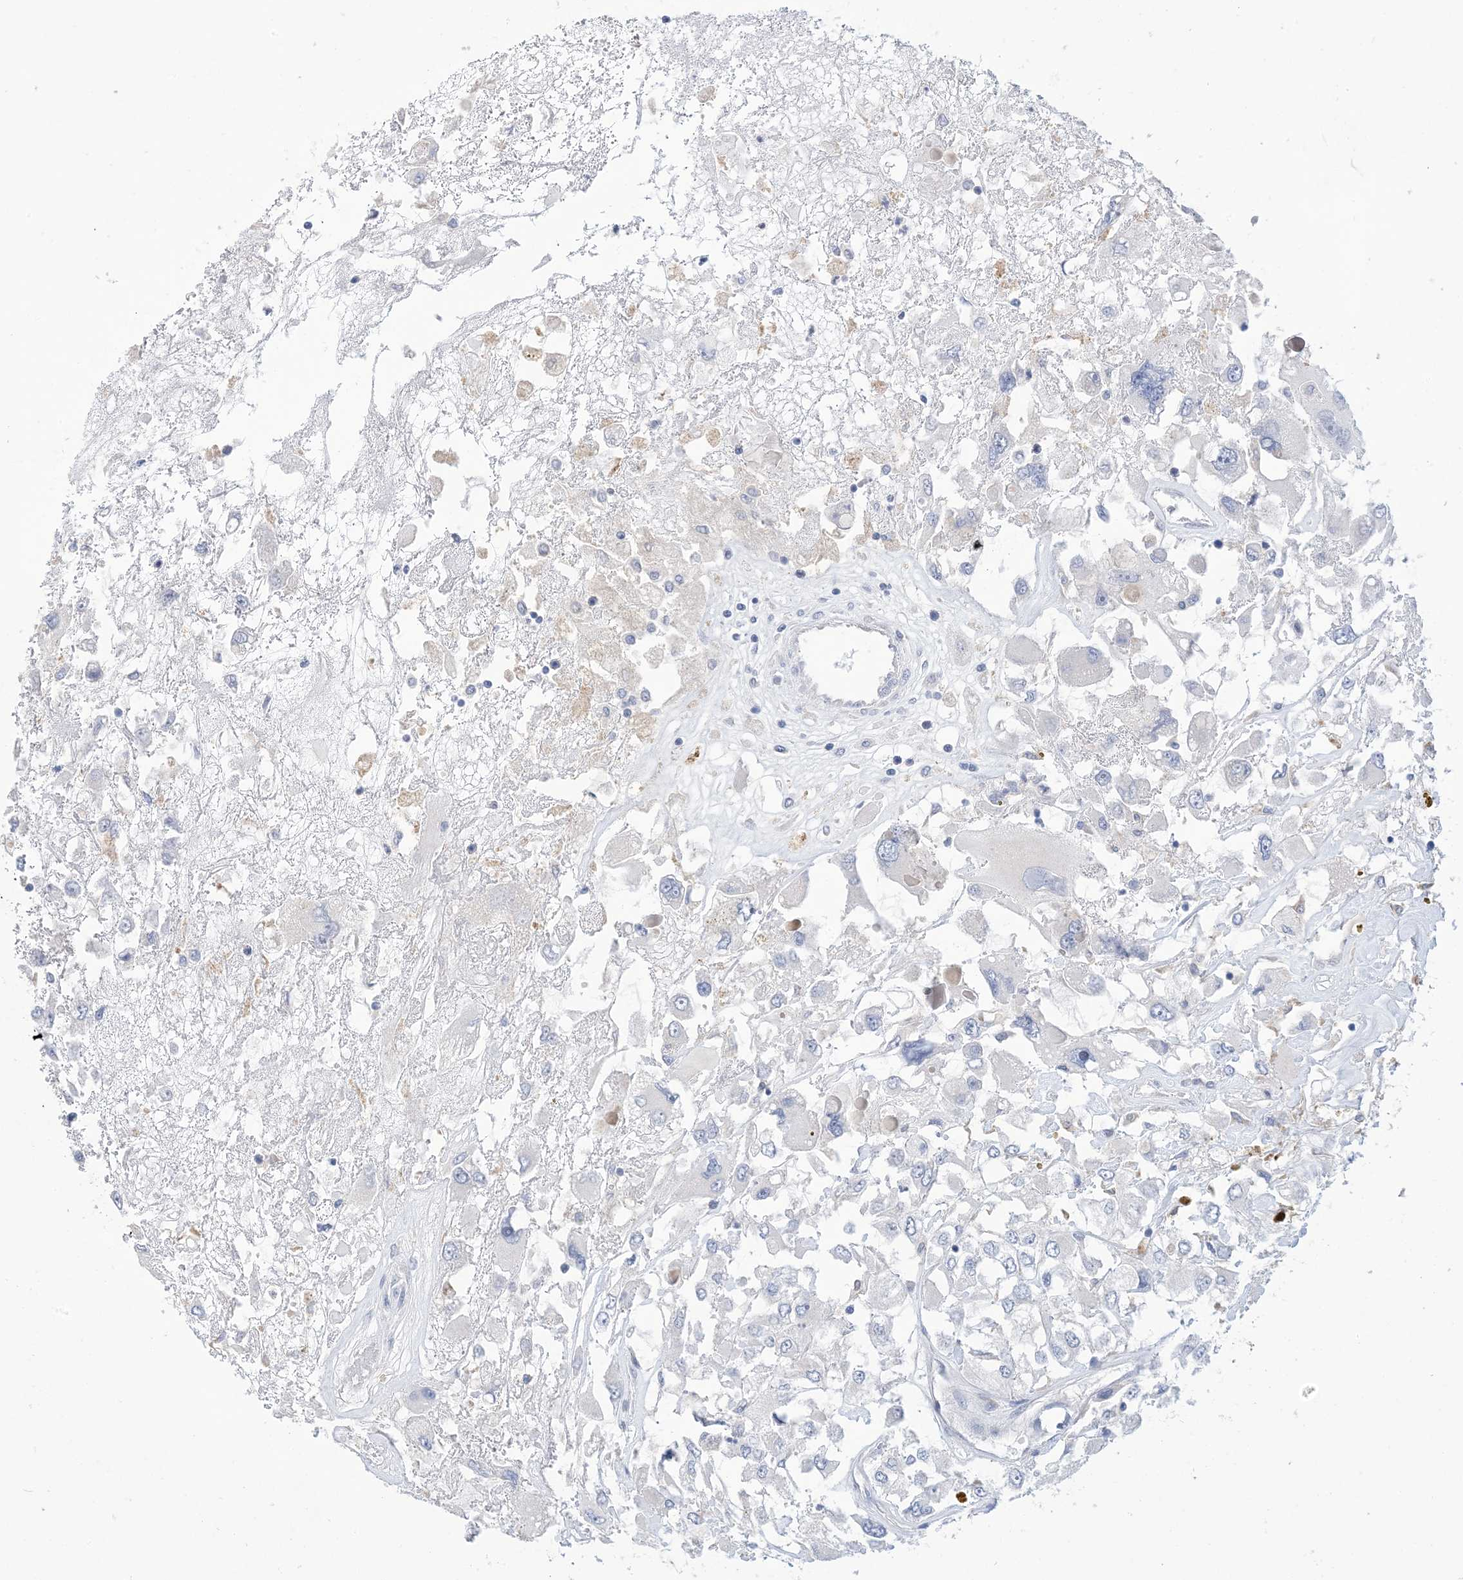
{"staining": {"intensity": "negative", "quantity": "none", "location": "none"}, "tissue": "renal cancer", "cell_type": "Tumor cells", "image_type": "cancer", "snomed": [{"axis": "morphology", "description": "Adenocarcinoma, NOS"}, {"axis": "topography", "description": "Kidney"}], "caption": "There is no significant positivity in tumor cells of renal cancer.", "gene": "DSC3", "patient": {"sex": "female", "age": 52}}